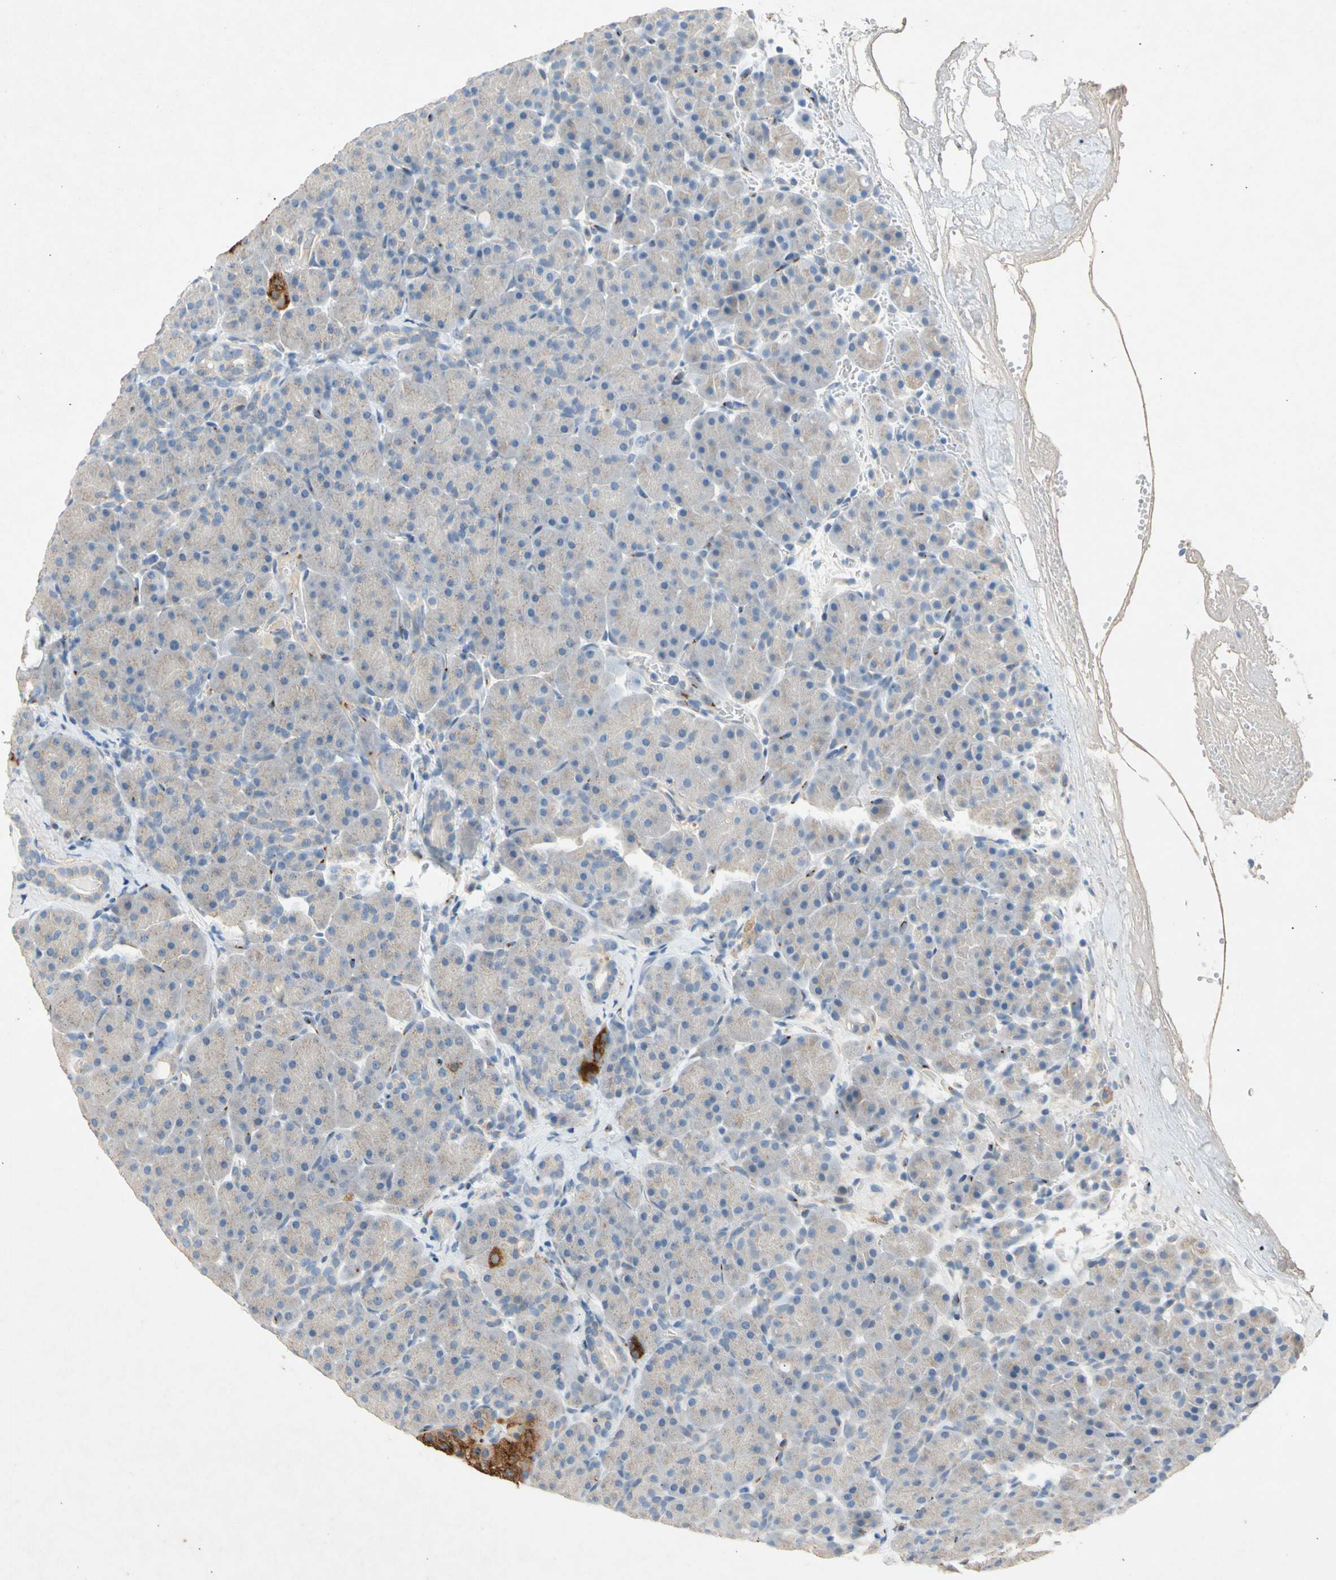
{"staining": {"intensity": "negative", "quantity": "none", "location": "none"}, "tissue": "pancreas", "cell_type": "Exocrine glandular cells", "image_type": "normal", "snomed": [{"axis": "morphology", "description": "Normal tissue, NOS"}, {"axis": "topography", "description": "Pancreas"}], "caption": "IHC of normal pancreas demonstrates no expression in exocrine glandular cells.", "gene": "GASK1B", "patient": {"sex": "male", "age": 66}}